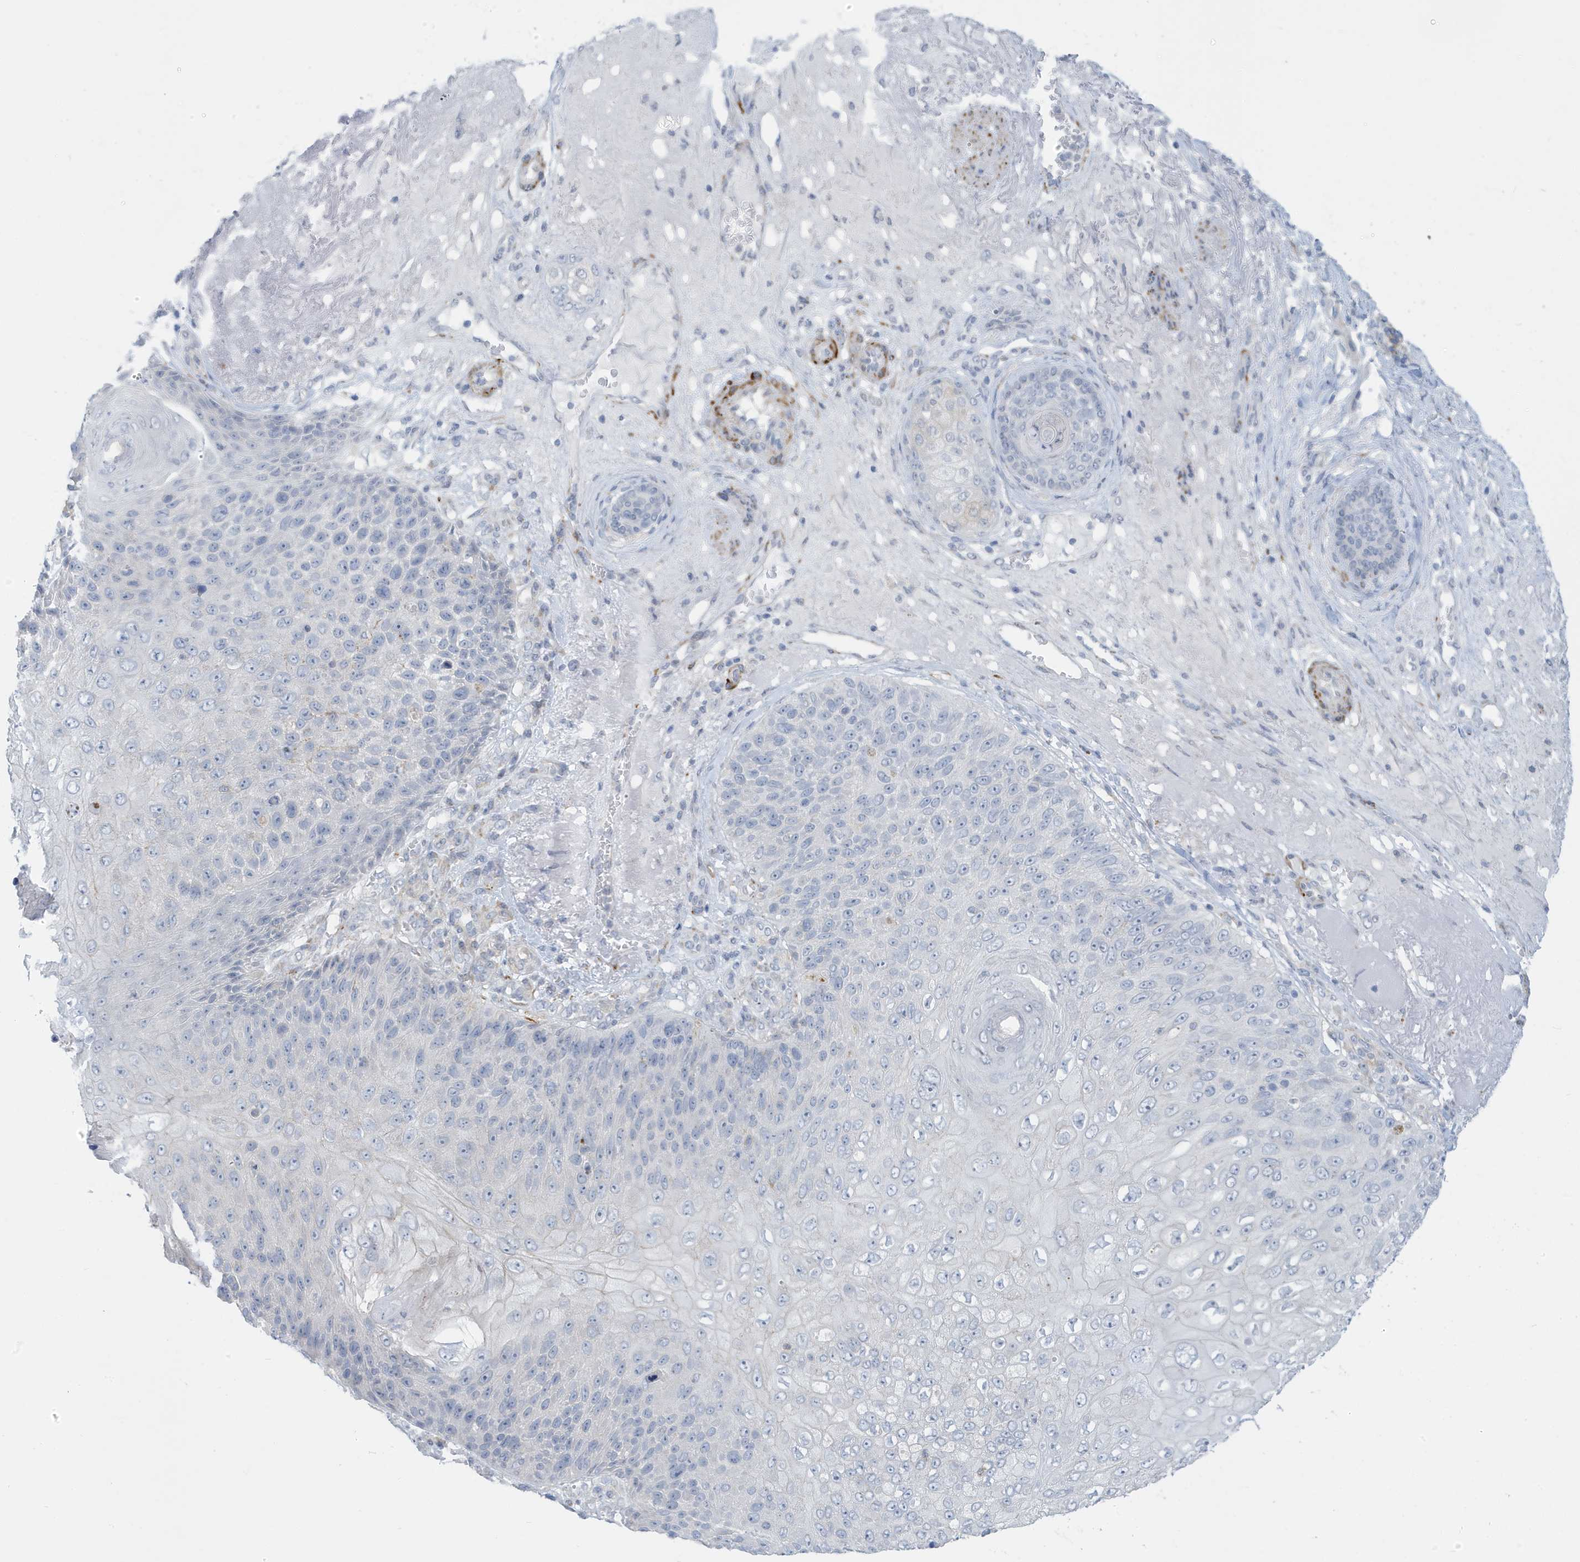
{"staining": {"intensity": "negative", "quantity": "none", "location": "none"}, "tissue": "skin cancer", "cell_type": "Tumor cells", "image_type": "cancer", "snomed": [{"axis": "morphology", "description": "Squamous cell carcinoma, NOS"}, {"axis": "topography", "description": "Skin"}], "caption": "High magnification brightfield microscopy of skin cancer stained with DAB (3,3'-diaminobenzidine) (brown) and counterstained with hematoxylin (blue): tumor cells show no significant staining.", "gene": "PERM1", "patient": {"sex": "female", "age": 88}}